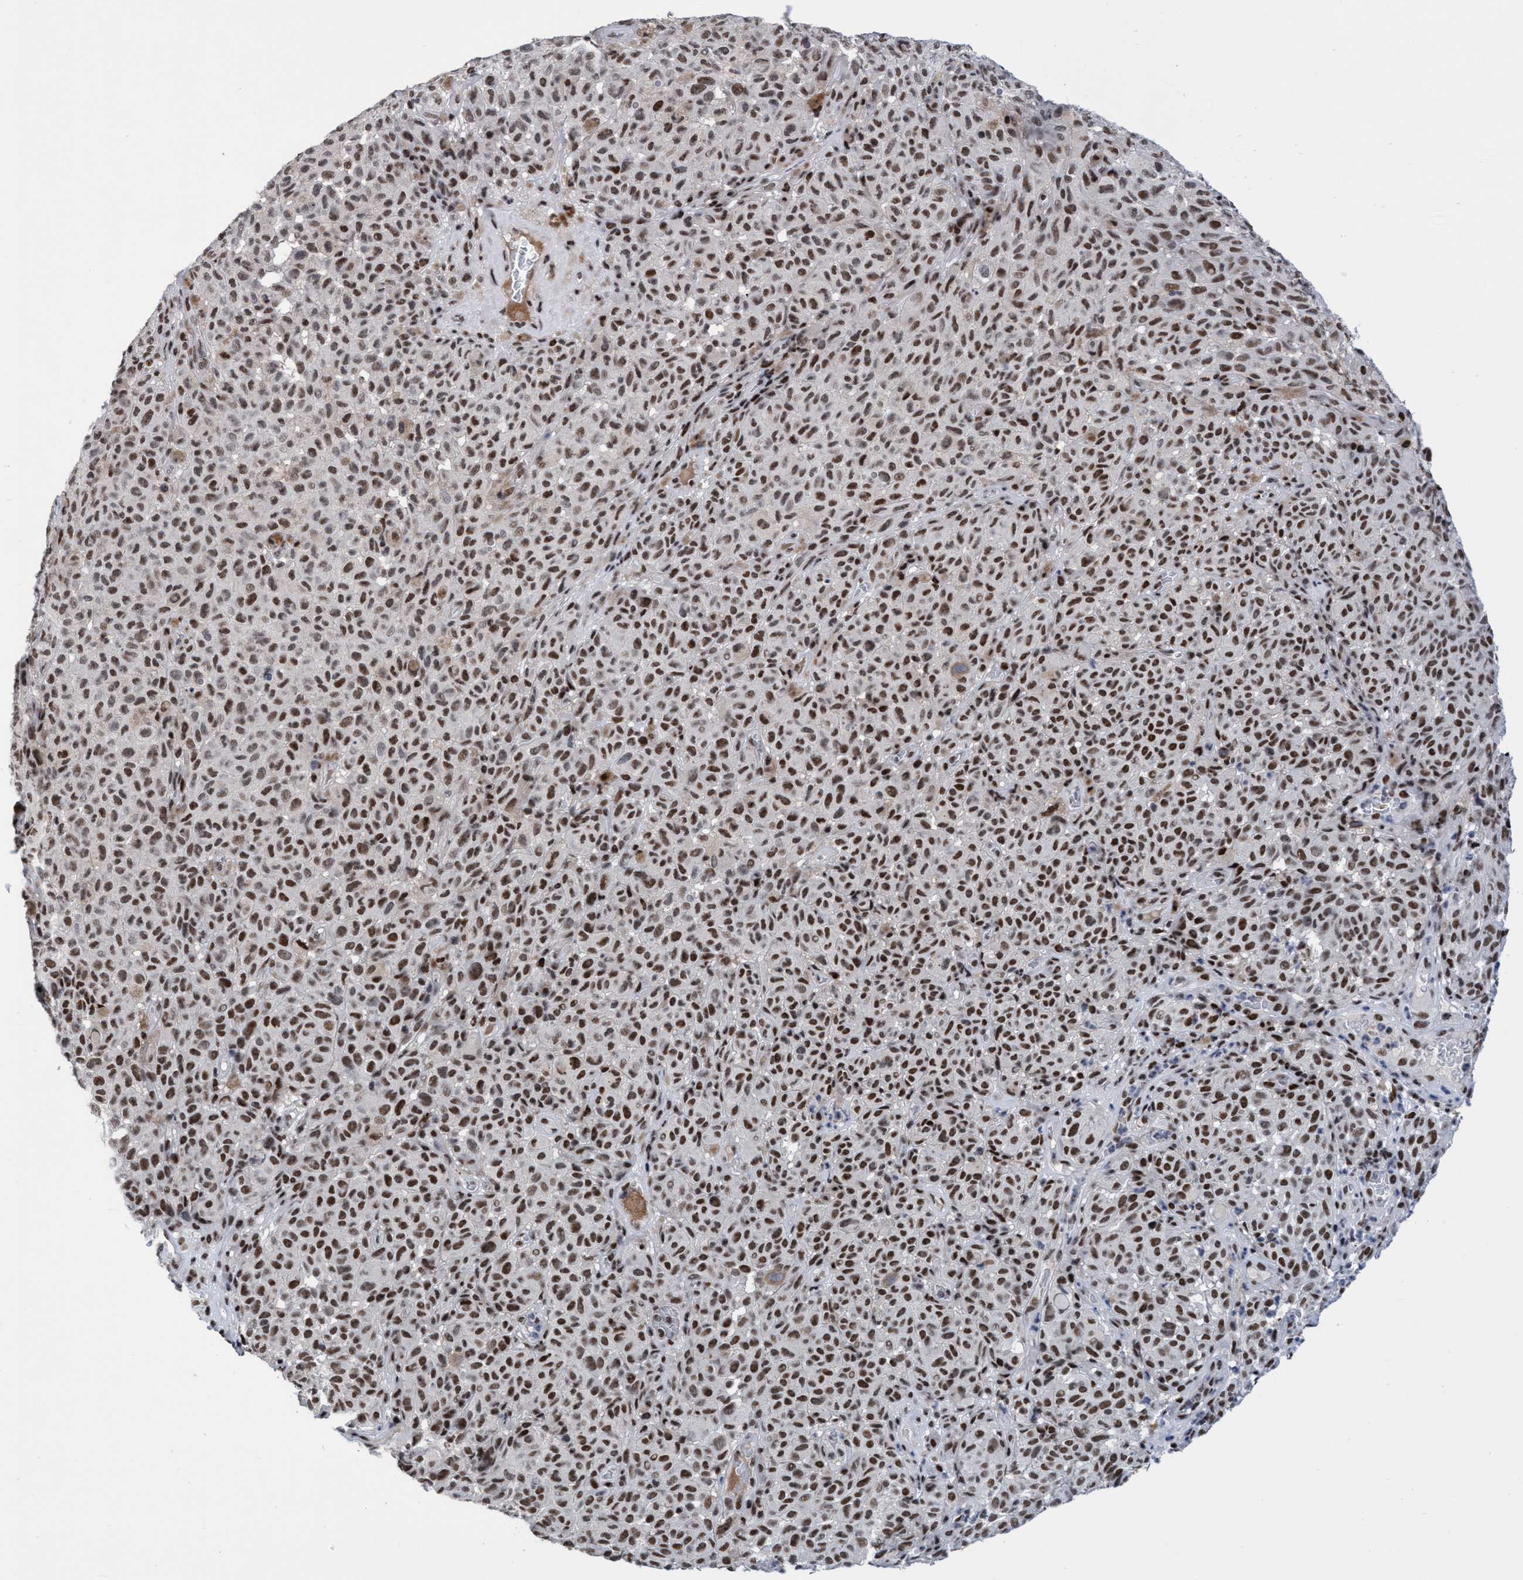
{"staining": {"intensity": "strong", "quantity": "25%-75%", "location": "nuclear"}, "tissue": "melanoma", "cell_type": "Tumor cells", "image_type": "cancer", "snomed": [{"axis": "morphology", "description": "Malignant melanoma, NOS"}, {"axis": "topography", "description": "Skin"}], "caption": "Immunohistochemical staining of human melanoma reveals high levels of strong nuclear protein staining in about 25%-75% of tumor cells.", "gene": "C9orf78", "patient": {"sex": "female", "age": 82}}